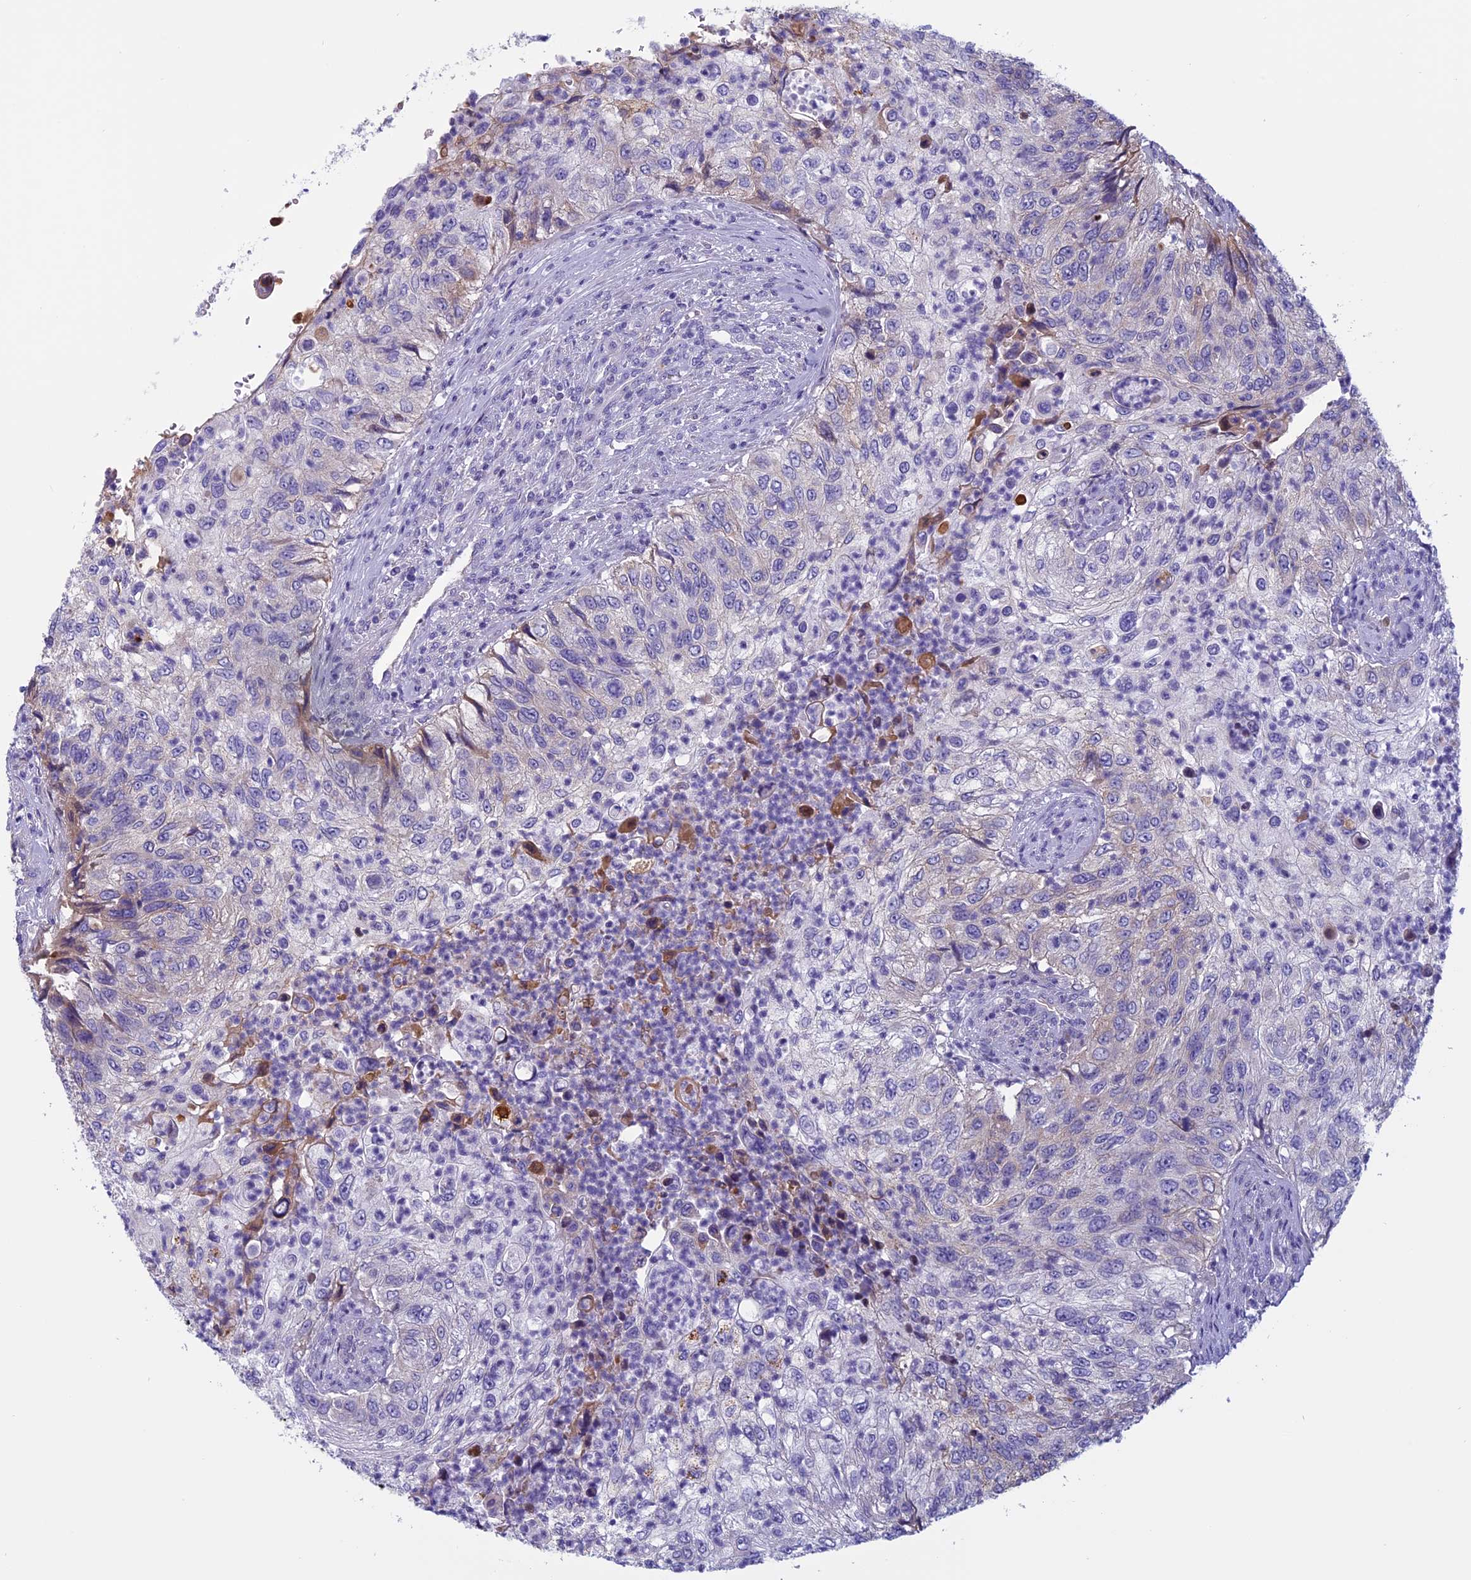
{"staining": {"intensity": "negative", "quantity": "none", "location": "none"}, "tissue": "urothelial cancer", "cell_type": "Tumor cells", "image_type": "cancer", "snomed": [{"axis": "morphology", "description": "Urothelial carcinoma, High grade"}, {"axis": "topography", "description": "Urinary bladder"}], "caption": "DAB immunohistochemical staining of human urothelial cancer exhibits no significant expression in tumor cells.", "gene": "ANGPTL2", "patient": {"sex": "female", "age": 60}}